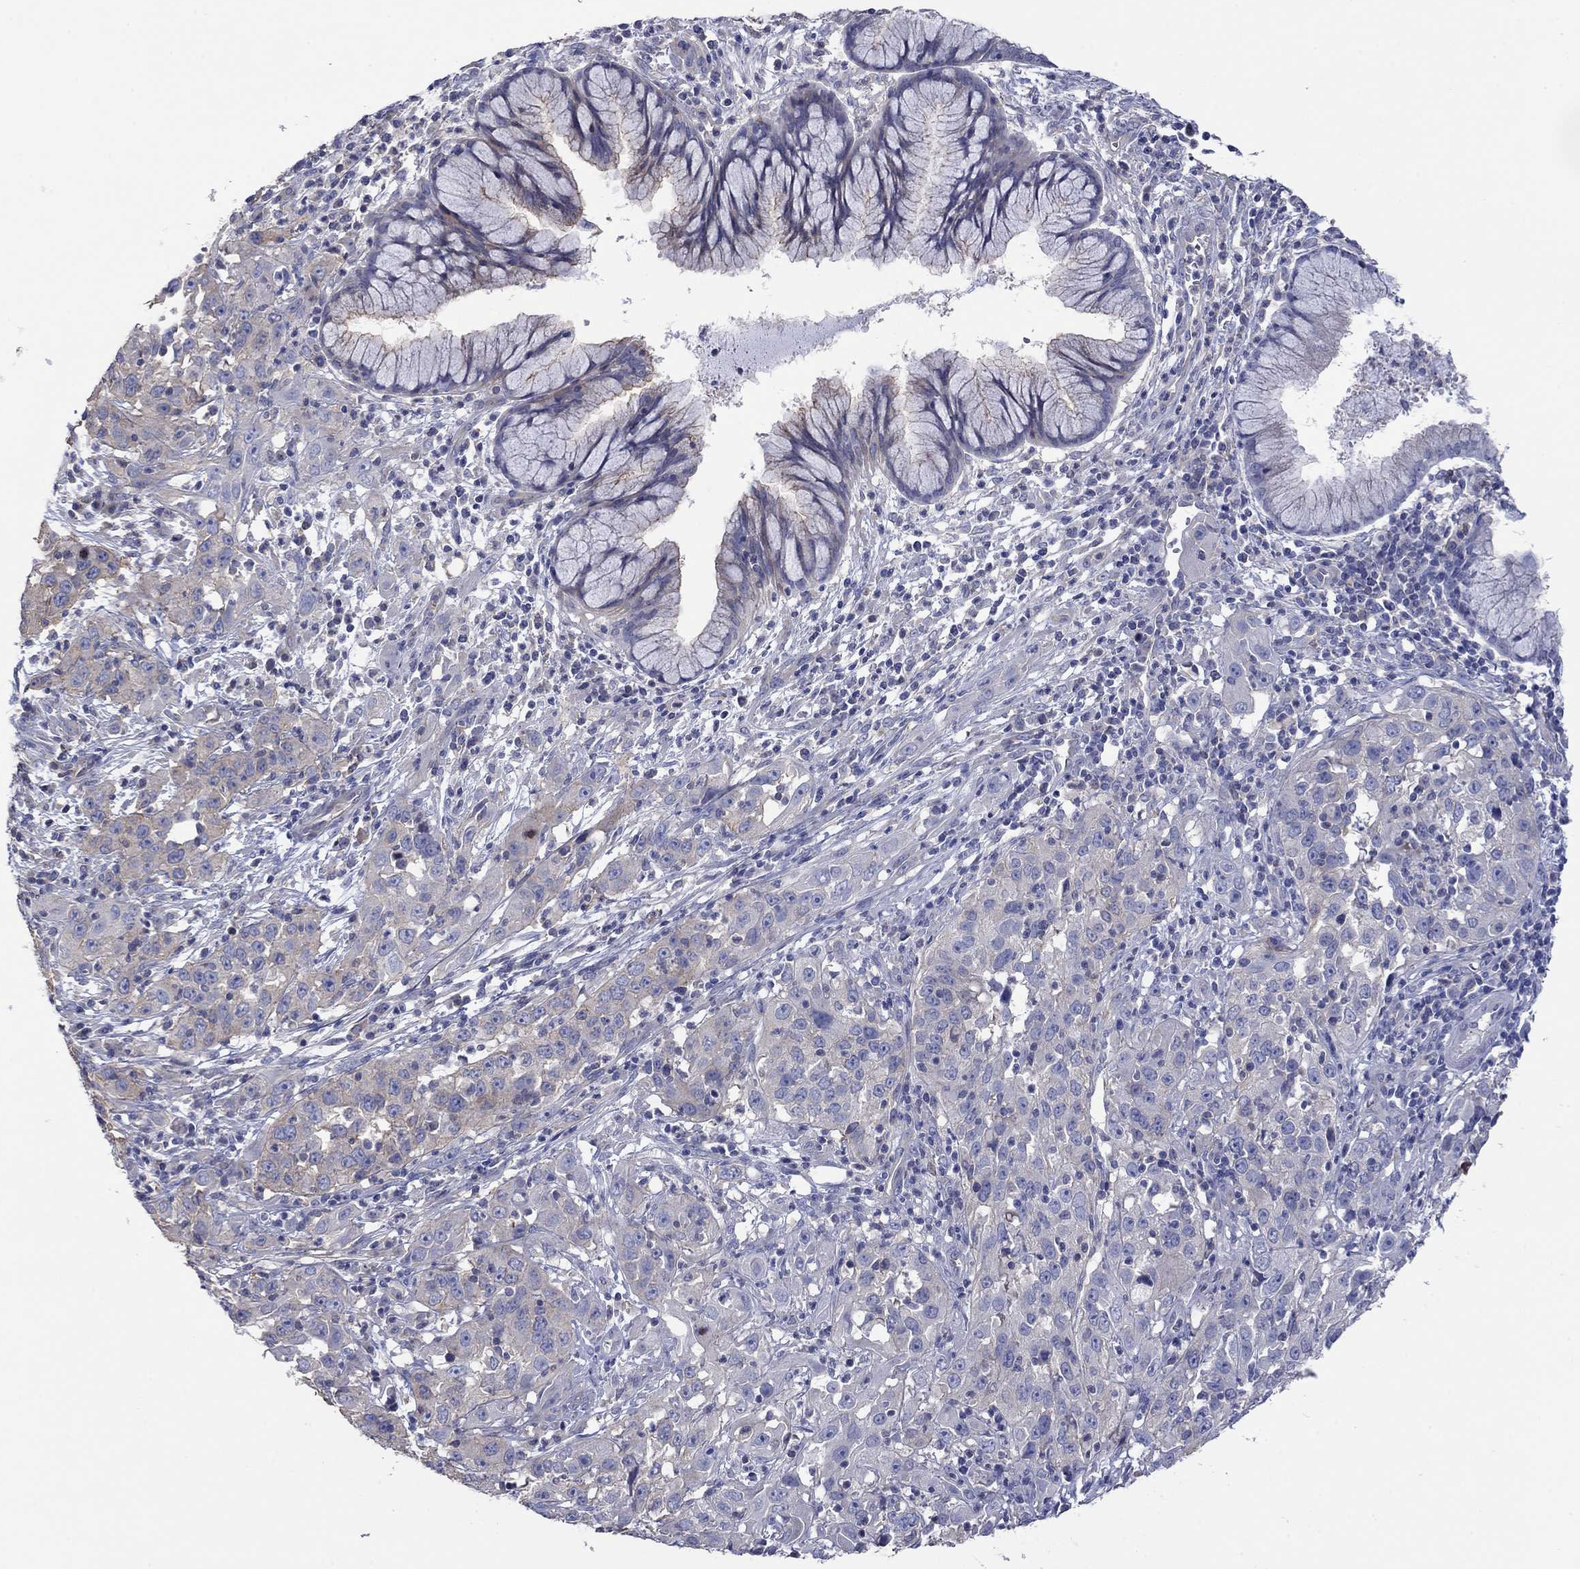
{"staining": {"intensity": "negative", "quantity": "none", "location": "none"}, "tissue": "cervical cancer", "cell_type": "Tumor cells", "image_type": "cancer", "snomed": [{"axis": "morphology", "description": "Squamous cell carcinoma, NOS"}, {"axis": "topography", "description": "Cervix"}], "caption": "DAB immunohistochemical staining of human cervical cancer demonstrates no significant positivity in tumor cells.", "gene": "TPRN", "patient": {"sex": "female", "age": 32}}